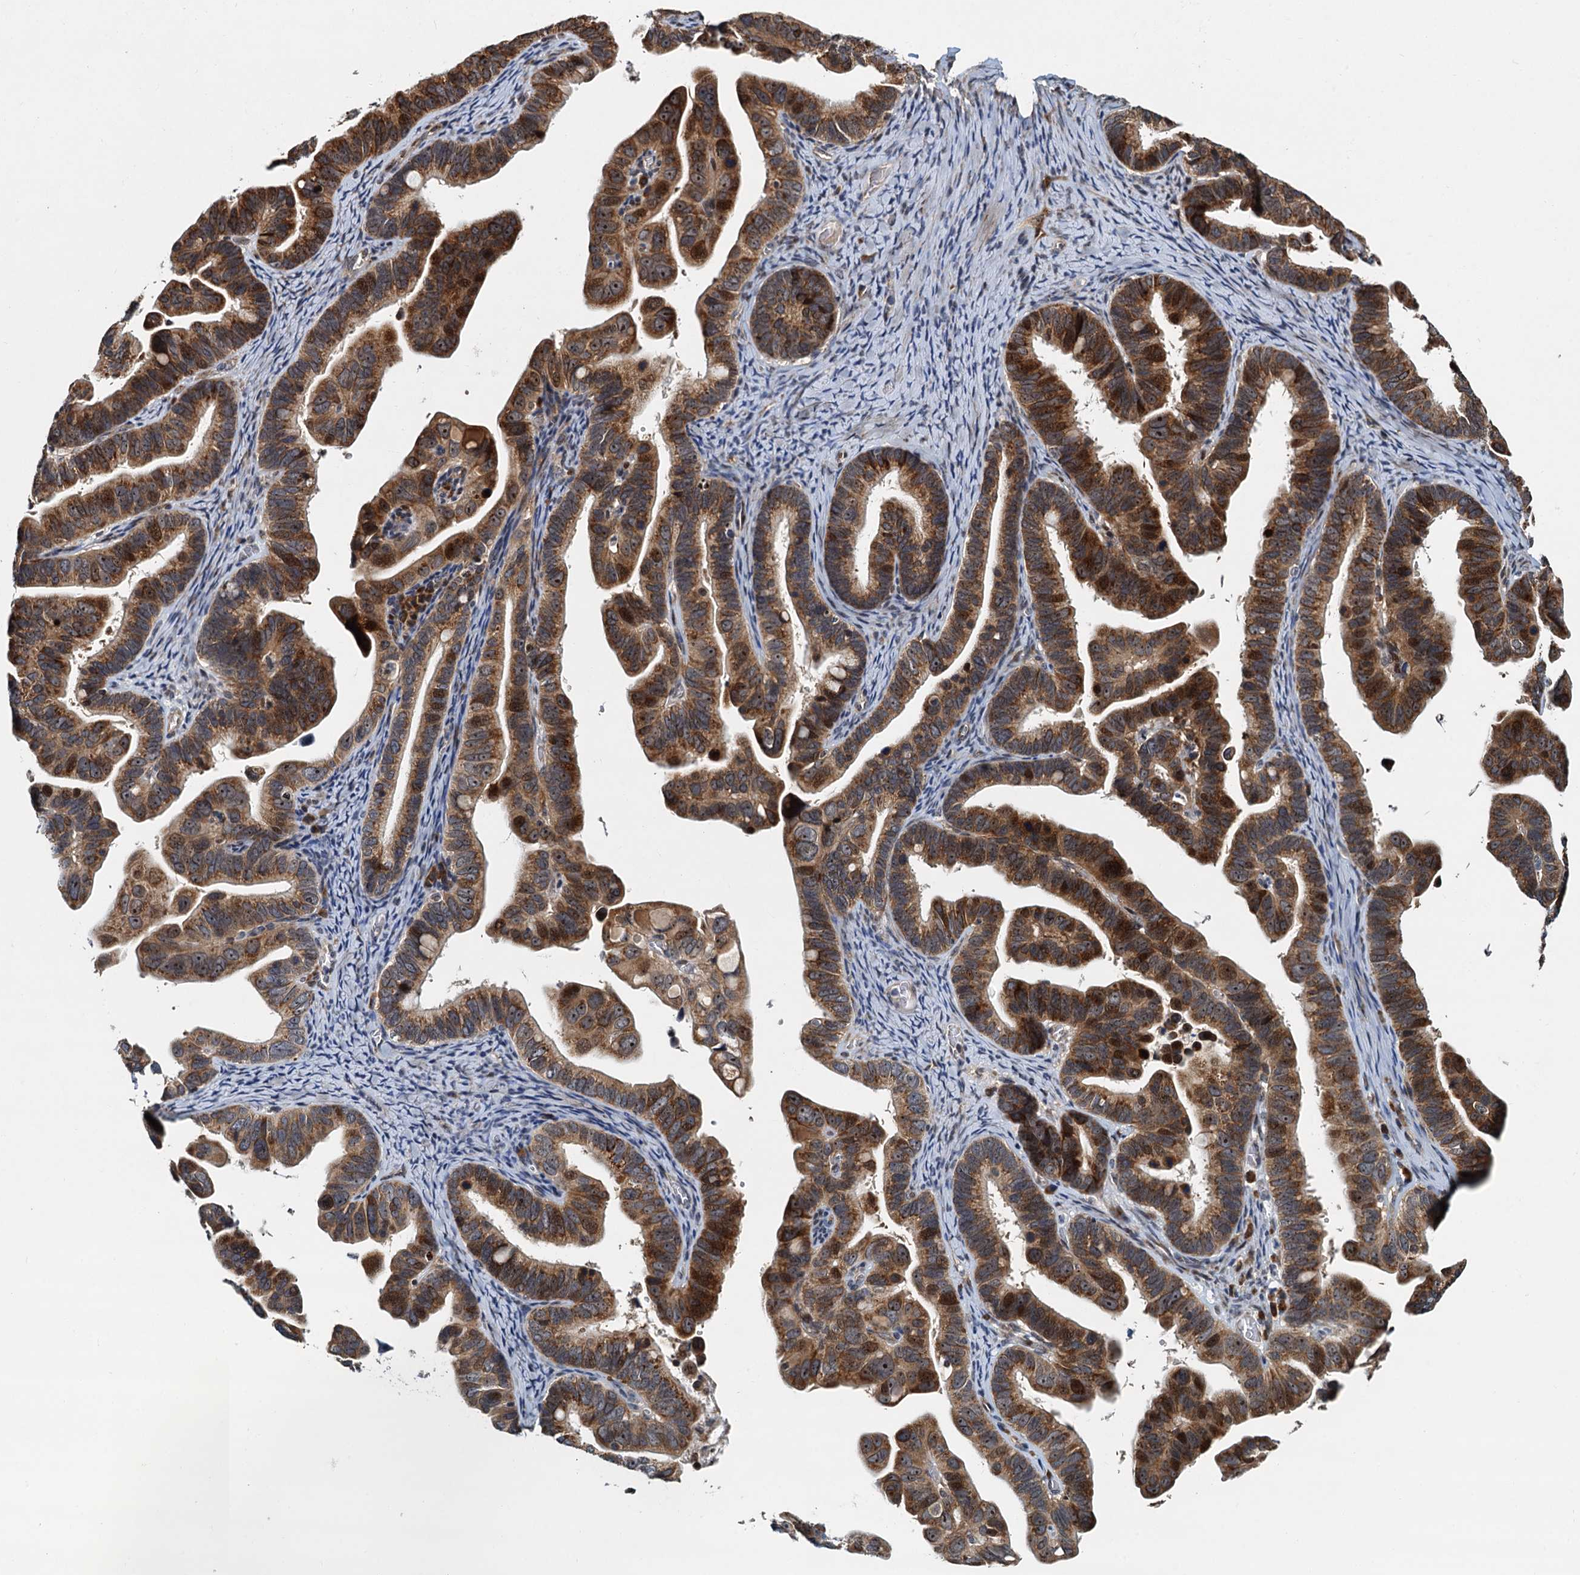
{"staining": {"intensity": "strong", "quantity": ">75%", "location": "cytoplasmic/membranous,nuclear"}, "tissue": "ovarian cancer", "cell_type": "Tumor cells", "image_type": "cancer", "snomed": [{"axis": "morphology", "description": "Cystadenocarcinoma, serous, NOS"}, {"axis": "topography", "description": "Ovary"}], "caption": "The photomicrograph exhibits staining of ovarian serous cystadenocarcinoma, revealing strong cytoplasmic/membranous and nuclear protein positivity (brown color) within tumor cells. (Stains: DAB in brown, nuclei in blue, Microscopy: brightfield microscopy at high magnification).", "gene": "DNAJC21", "patient": {"sex": "female", "age": 56}}